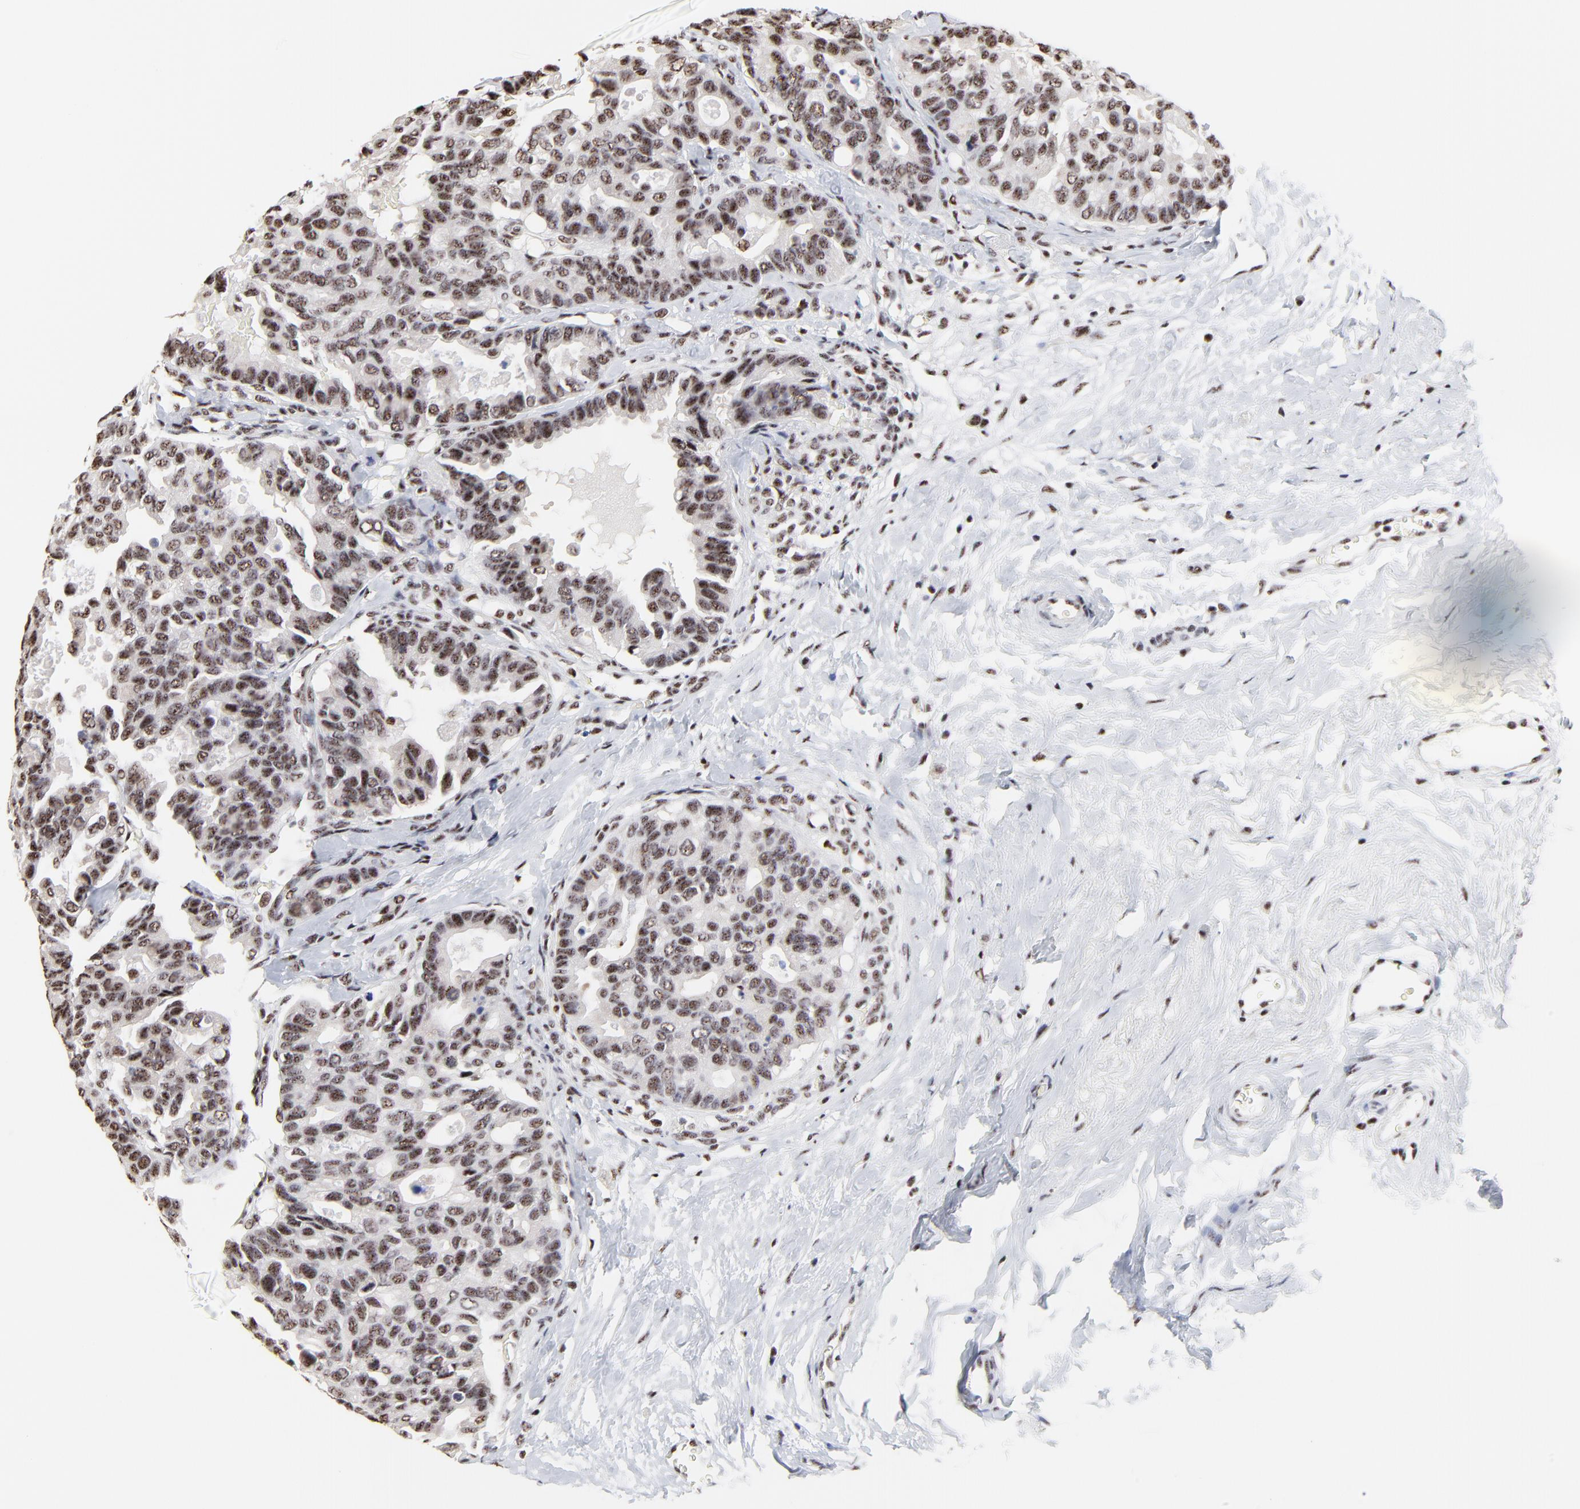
{"staining": {"intensity": "moderate", "quantity": ">75%", "location": "nuclear"}, "tissue": "breast cancer", "cell_type": "Tumor cells", "image_type": "cancer", "snomed": [{"axis": "morphology", "description": "Duct carcinoma"}, {"axis": "topography", "description": "Breast"}], "caption": "Brown immunohistochemical staining in human breast cancer (invasive ductal carcinoma) exhibits moderate nuclear positivity in approximately >75% of tumor cells. (IHC, brightfield microscopy, high magnification).", "gene": "MBD4", "patient": {"sex": "female", "age": 69}}